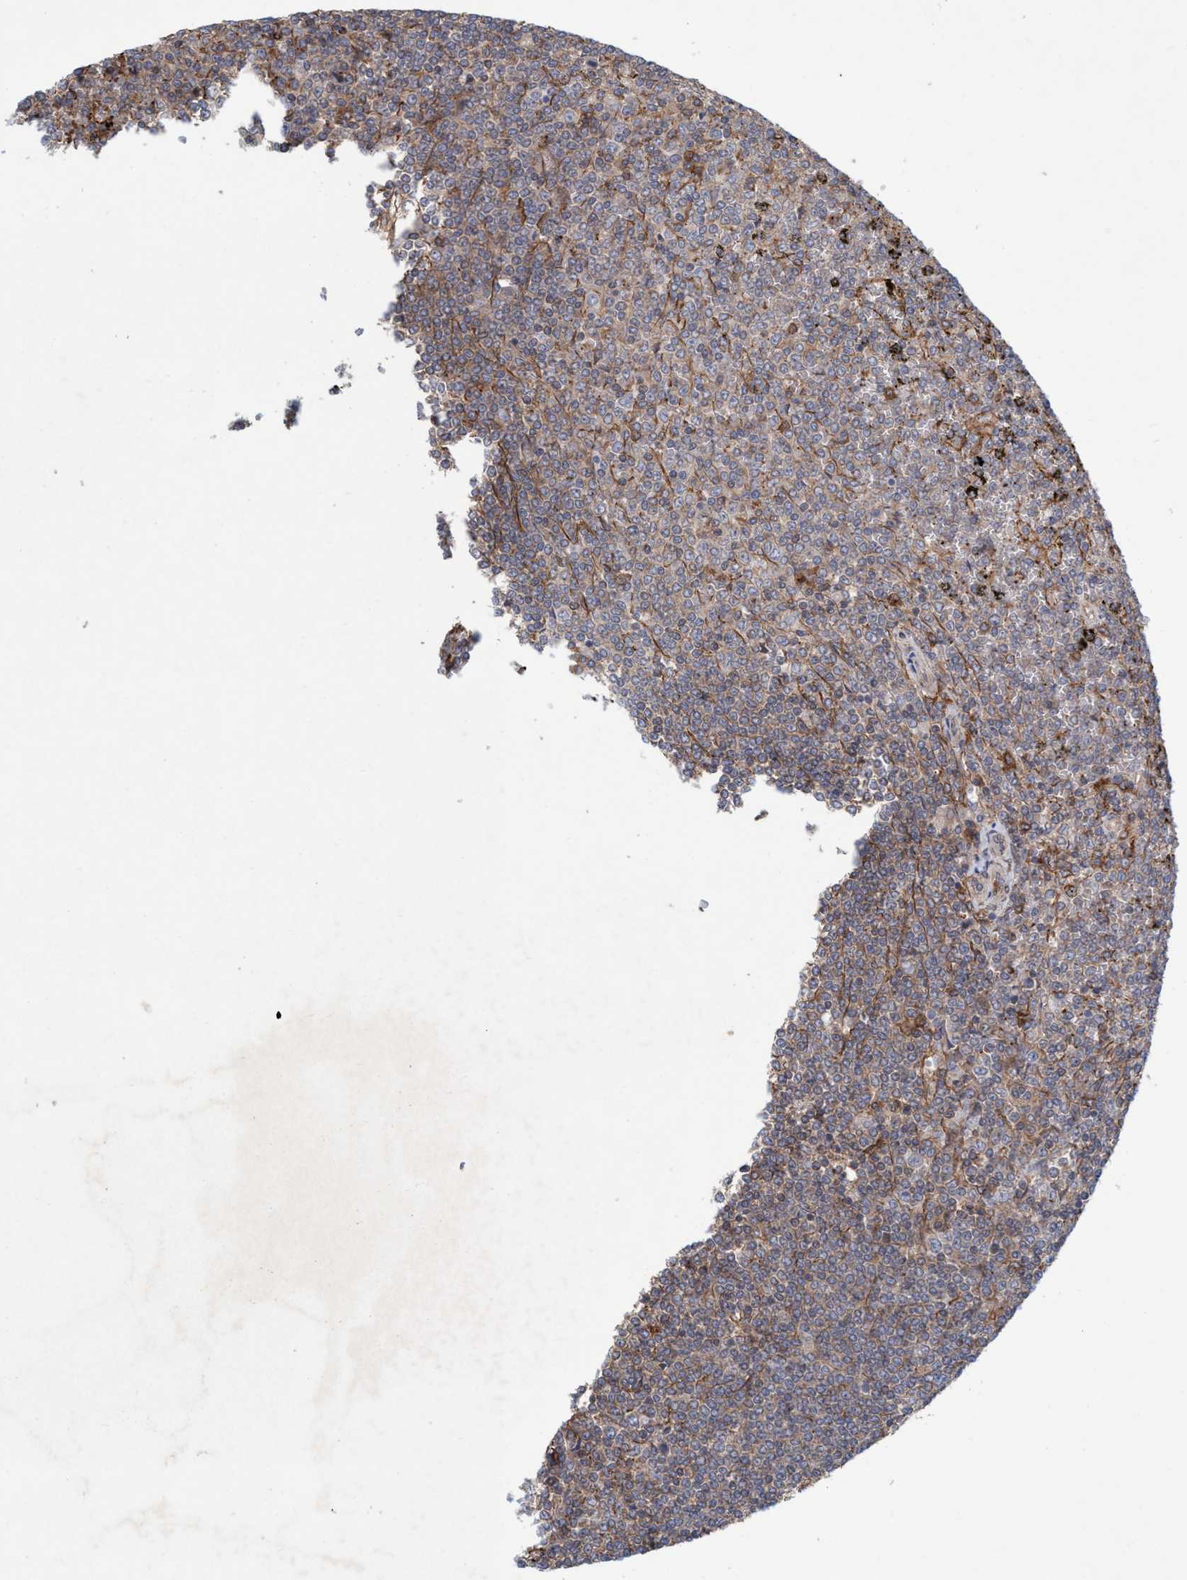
{"staining": {"intensity": "negative", "quantity": "none", "location": "none"}, "tissue": "lymphoma", "cell_type": "Tumor cells", "image_type": "cancer", "snomed": [{"axis": "morphology", "description": "Malignant lymphoma, non-Hodgkin's type, Low grade"}, {"axis": "topography", "description": "Spleen"}], "caption": "There is no significant positivity in tumor cells of lymphoma. The staining is performed using DAB brown chromogen with nuclei counter-stained in using hematoxylin.", "gene": "SPECC1", "patient": {"sex": "female", "age": 19}}